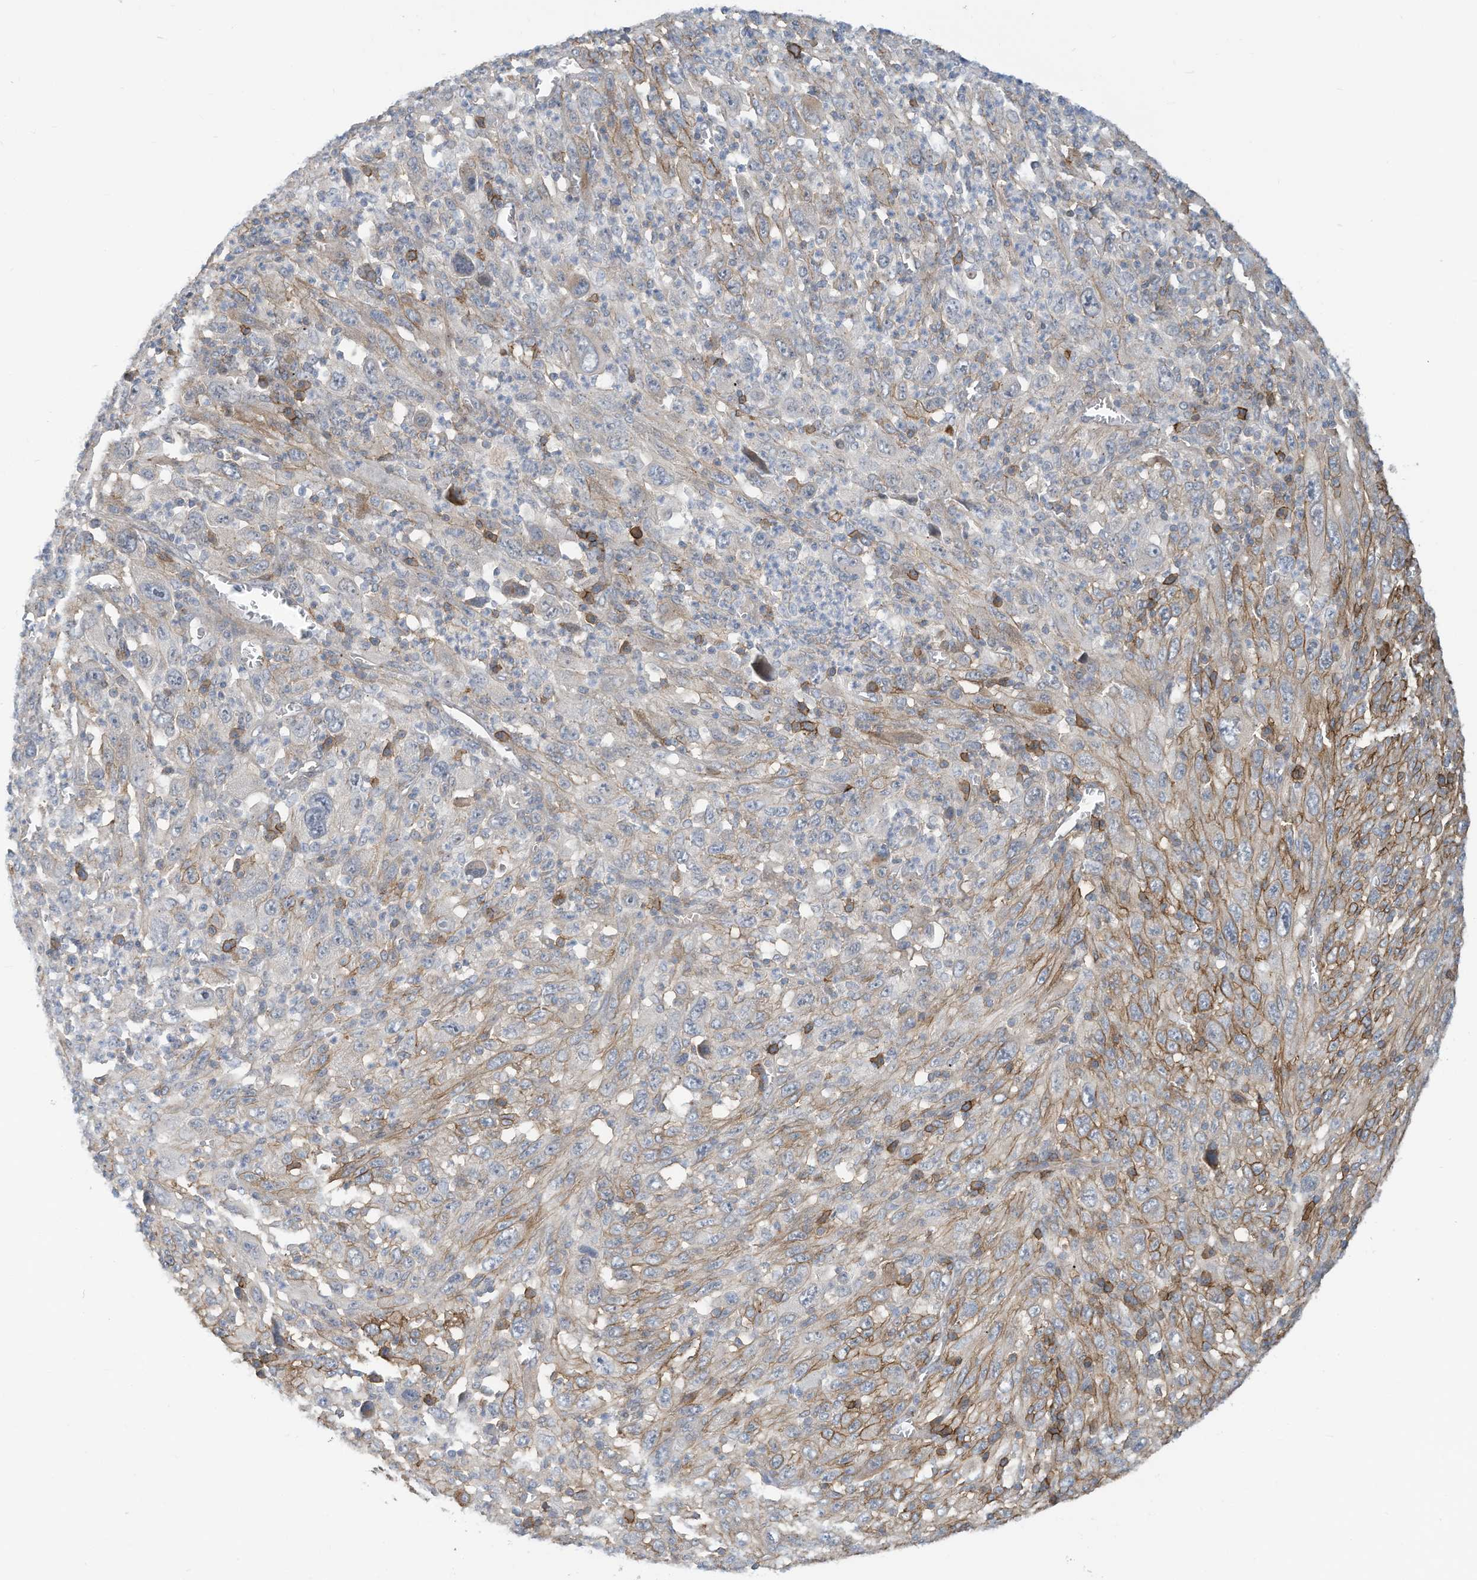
{"staining": {"intensity": "moderate", "quantity": "25%-75%", "location": "cytoplasmic/membranous"}, "tissue": "melanoma", "cell_type": "Tumor cells", "image_type": "cancer", "snomed": [{"axis": "morphology", "description": "Malignant melanoma, Metastatic site"}, {"axis": "topography", "description": "Skin"}], "caption": "Protein analysis of melanoma tissue reveals moderate cytoplasmic/membranous positivity in approximately 25%-75% of tumor cells. (Brightfield microscopy of DAB IHC at high magnification).", "gene": "SLC1A5", "patient": {"sex": "female", "age": 56}}